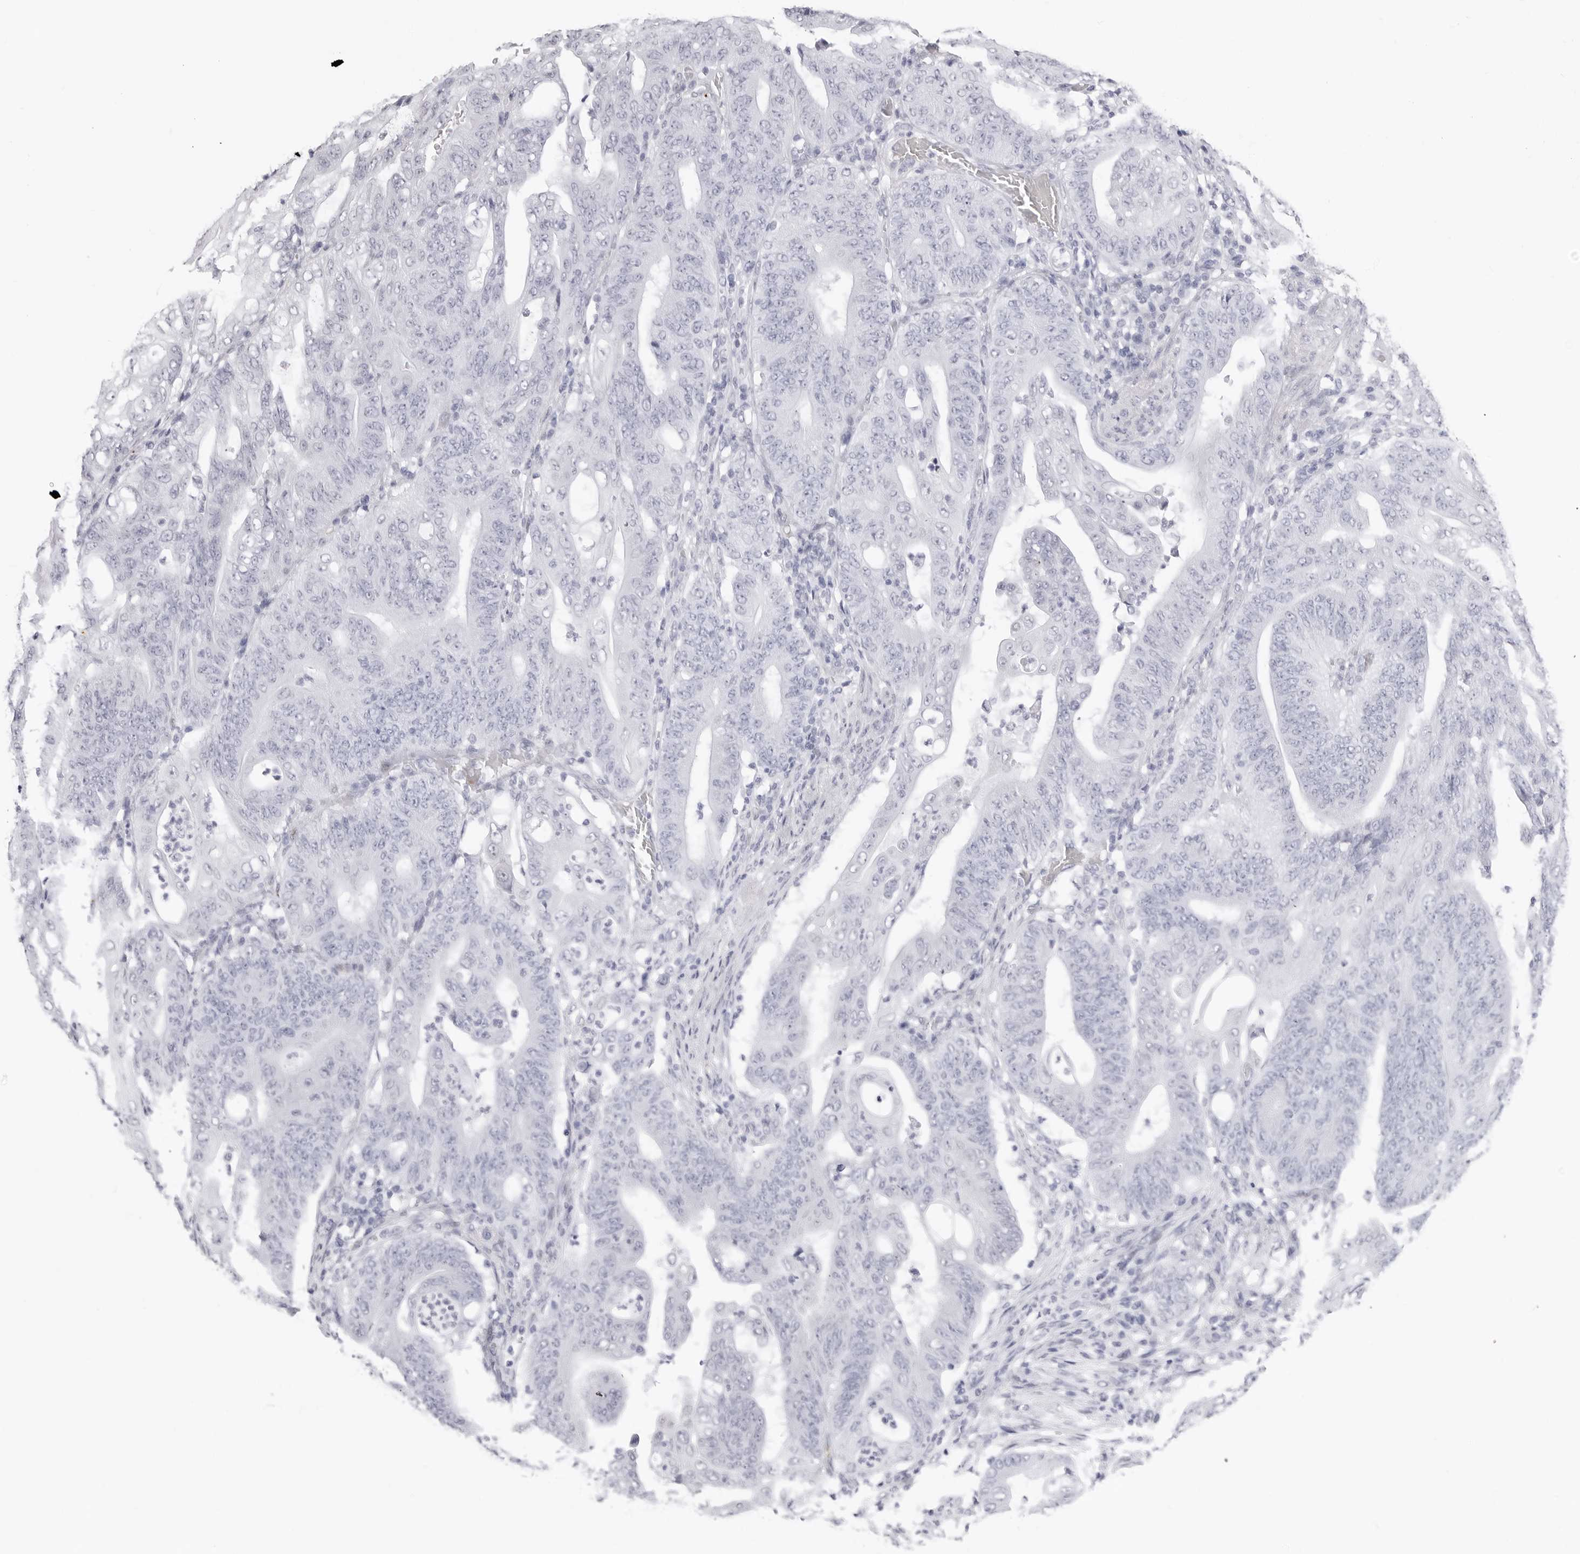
{"staining": {"intensity": "negative", "quantity": "none", "location": "none"}, "tissue": "stomach cancer", "cell_type": "Tumor cells", "image_type": "cancer", "snomed": [{"axis": "morphology", "description": "Adenocarcinoma, NOS"}, {"axis": "topography", "description": "Stomach"}], "caption": "Tumor cells show no significant protein expression in stomach cancer.", "gene": "TSSK1B", "patient": {"sex": "female", "age": 73}}